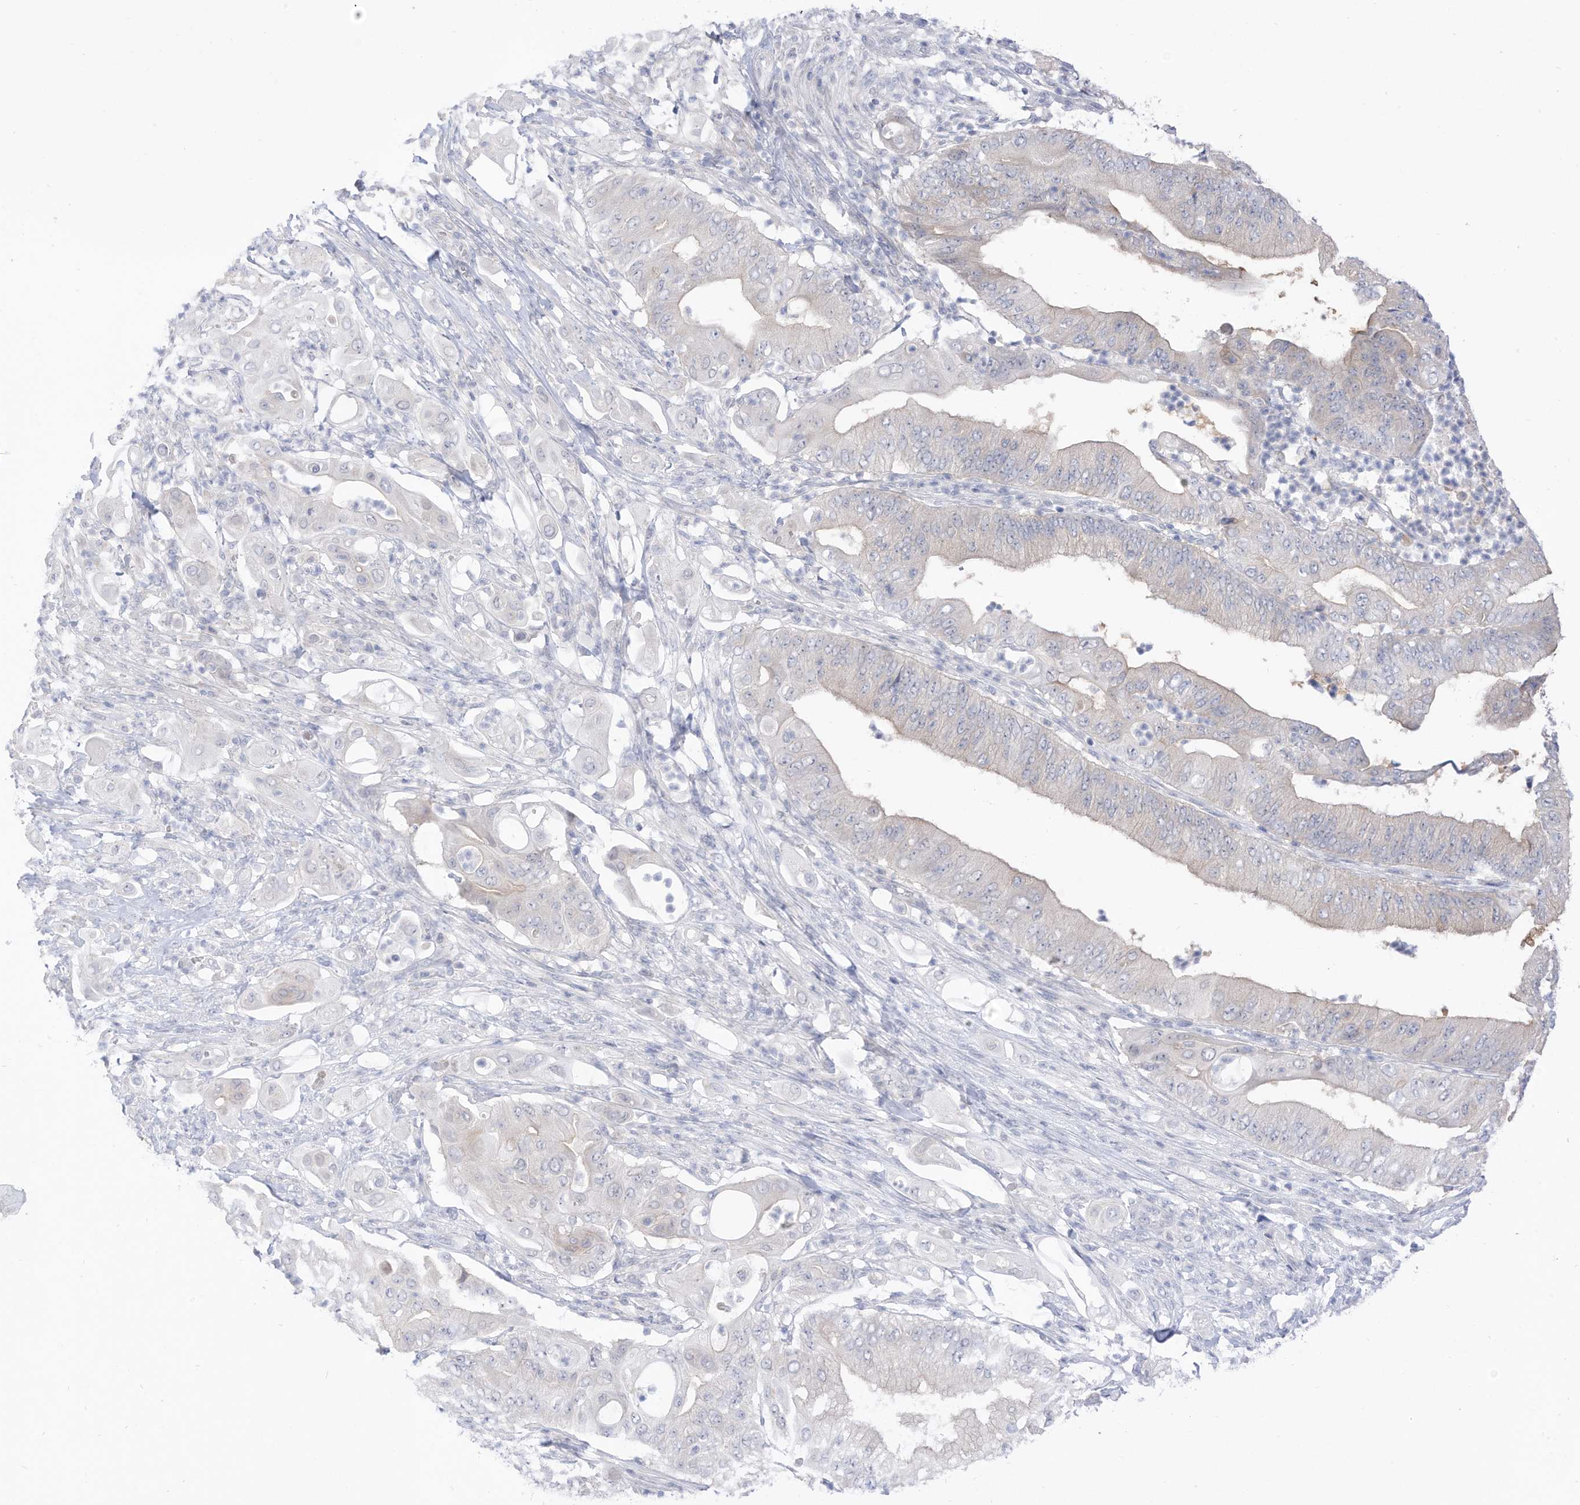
{"staining": {"intensity": "negative", "quantity": "none", "location": "none"}, "tissue": "pancreatic cancer", "cell_type": "Tumor cells", "image_type": "cancer", "snomed": [{"axis": "morphology", "description": "Adenocarcinoma, NOS"}, {"axis": "topography", "description": "Pancreas"}], "caption": "Tumor cells show no significant expression in pancreatic cancer.", "gene": "OGT", "patient": {"sex": "female", "age": 77}}